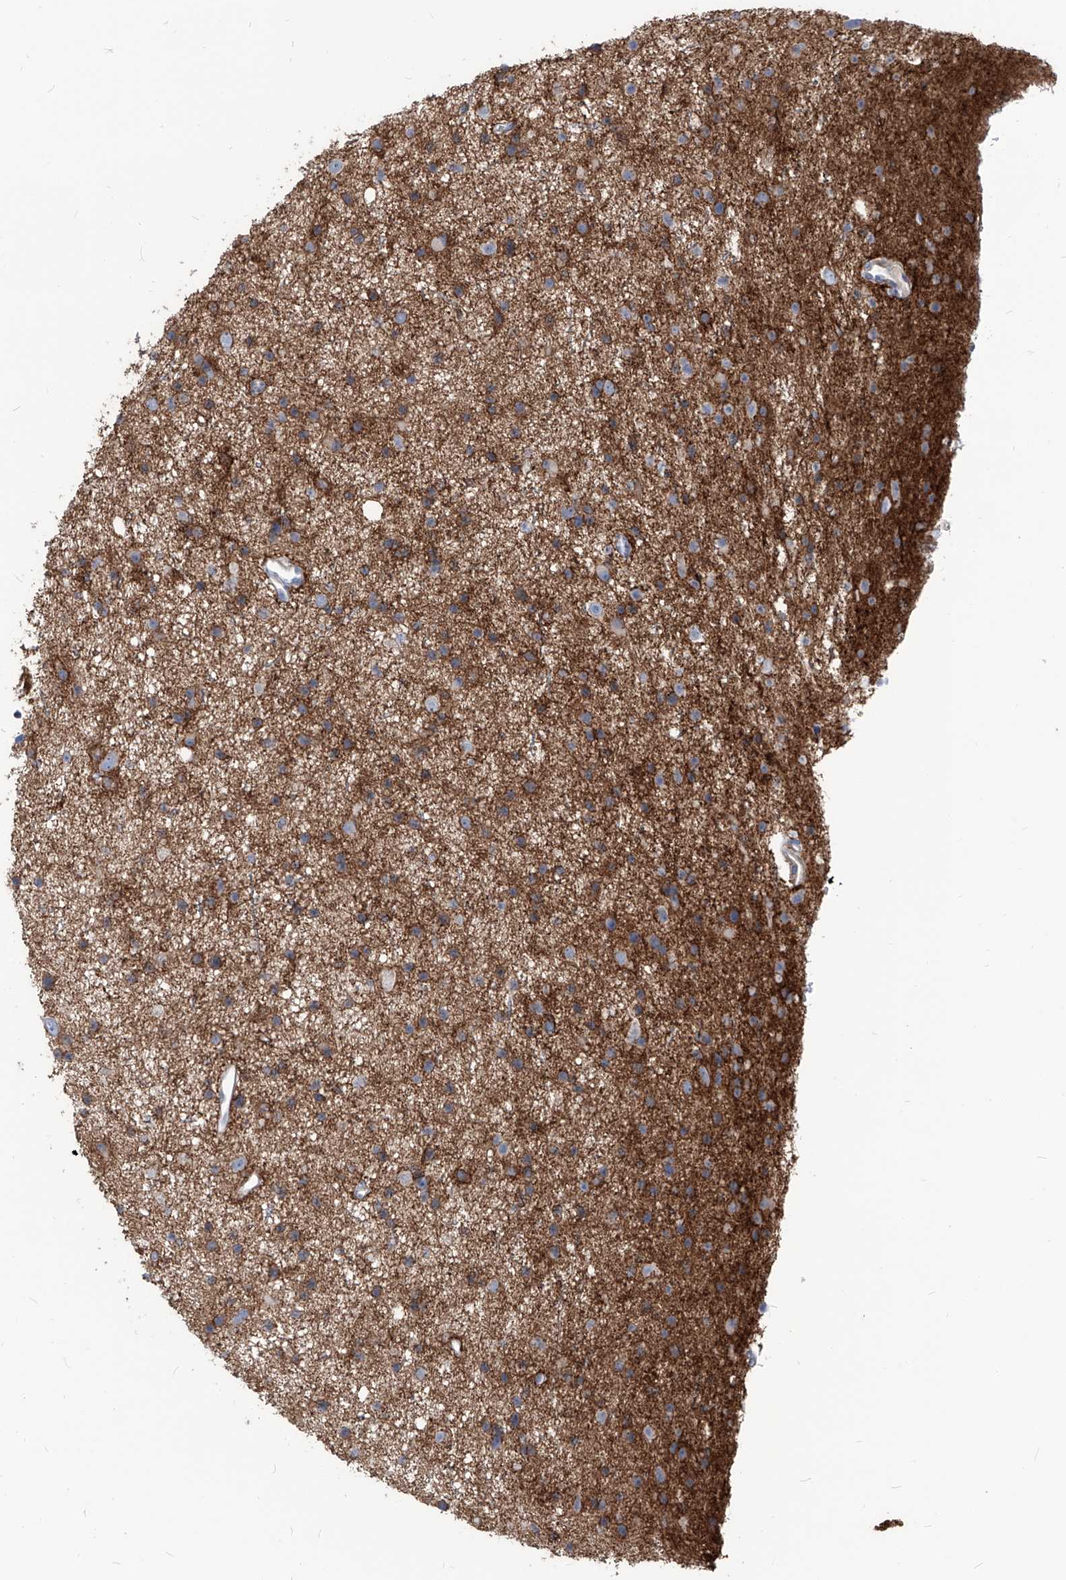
{"staining": {"intensity": "moderate", "quantity": "<25%", "location": "cytoplasmic/membranous"}, "tissue": "glioma", "cell_type": "Tumor cells", "image_type": "cancer", "snomed": [{"axis": "morphology", "description": "Glioma, malignant, Low grade"}, {"axis": "topography", "description": "Cerebral cortex"}], "caption": "Approximately <25% of tumor cells in human malignant glioma (low-grade) show moderate cytoplasmic/membranous protein expression as visualized by brown immunohistochemical staining.", "gene": "AKAP10", "patient": {"sex": "female", "age": 39}}